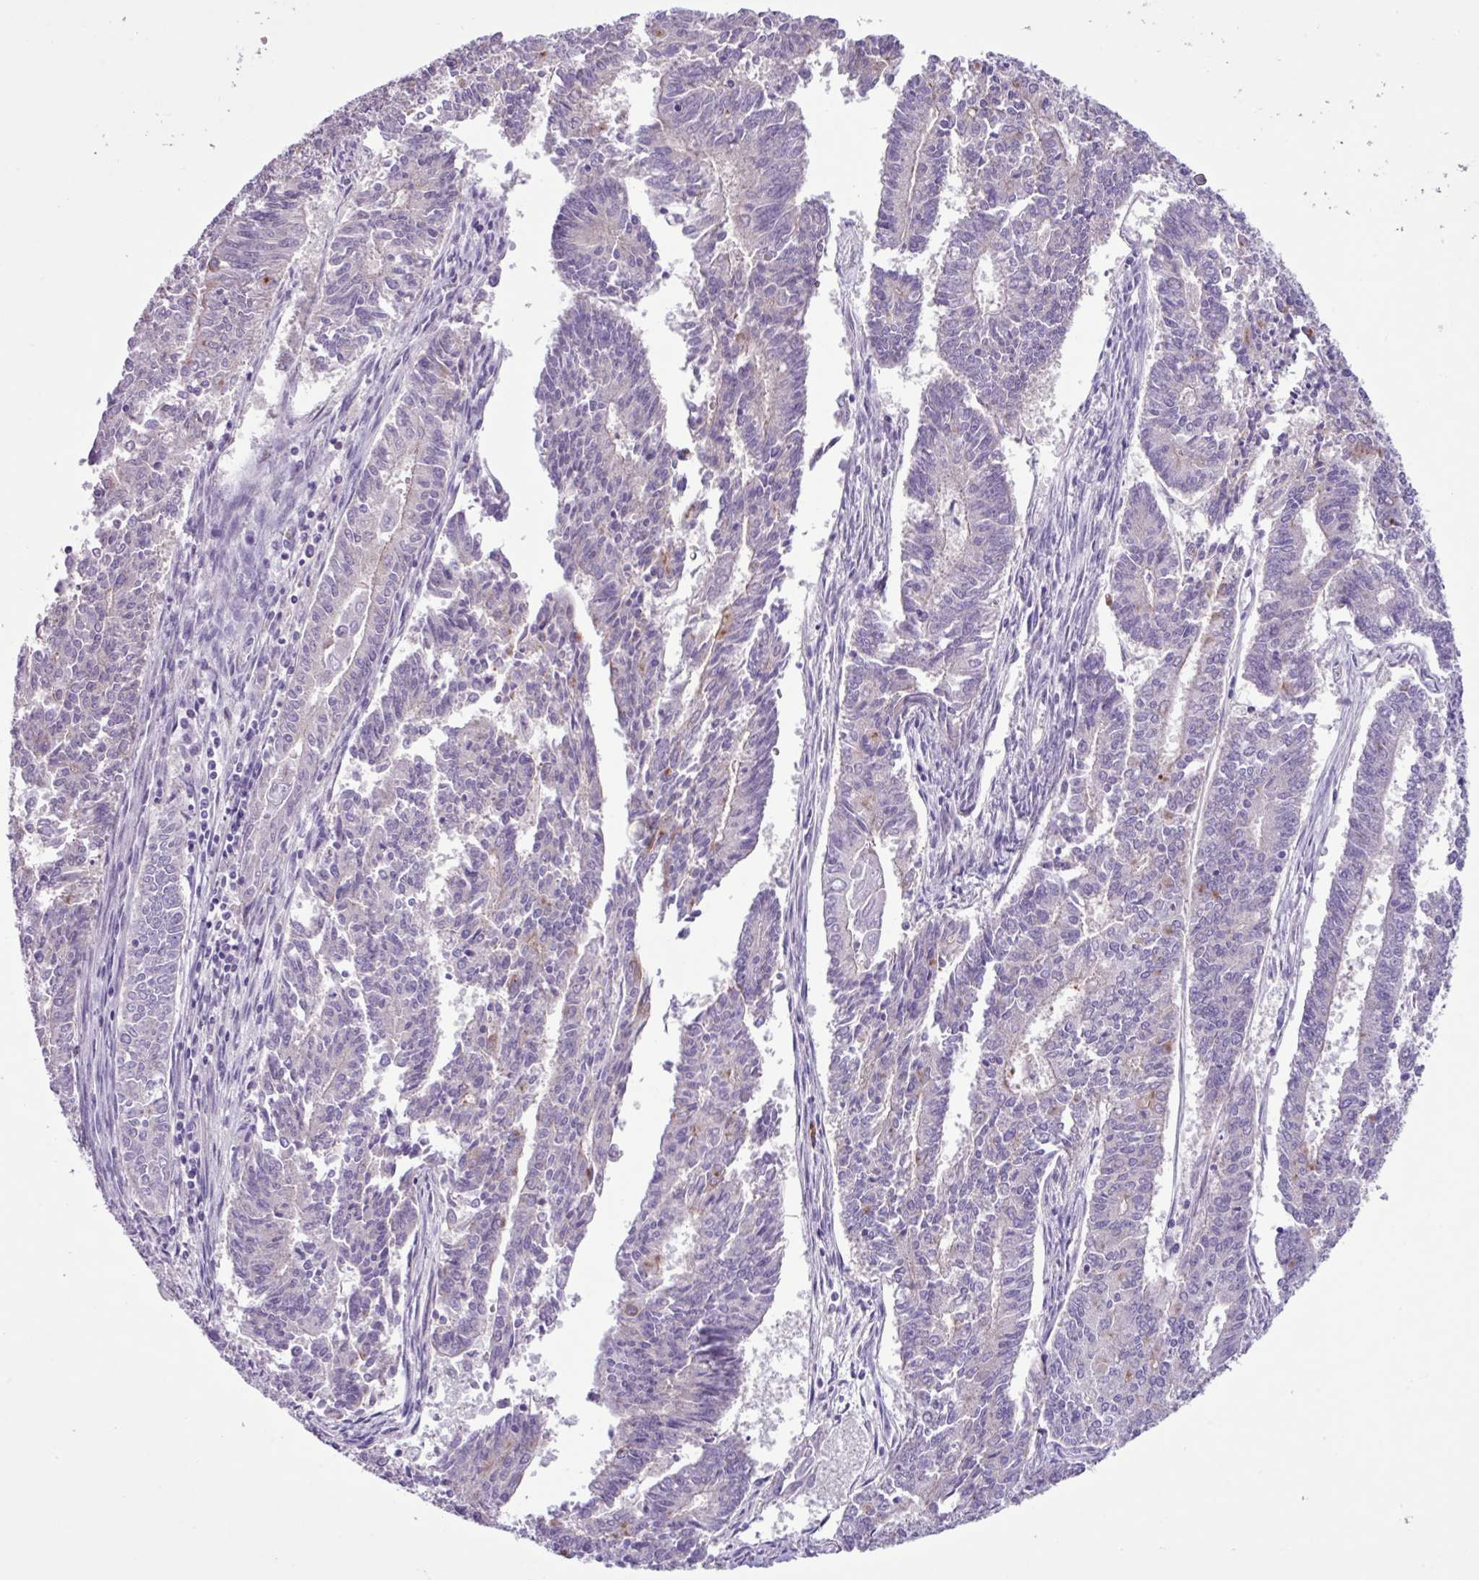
{"staining": {"intensity": "weak", "quantity": "<25%", "location": "cytoplasmic/membranous"}, "tissue": "endometrial cancer", "cell_type": "Tumor cells", "image_type": "cancer", "snomed": [{"axis": "morphology", "description": "Adenocarcinoma, NOS"}, {"axis": "topography", "description": "Endometrium"}], "caption": "Histopathology image shows no significant protein expression in tumor cells of endometrial cancer (adenocarcinoma). The staining is performed using DAB brown chromogen with nuclei counter-stained in using hematoxylin.", "gene": "CYSTM1", "patient": {"sex": "female", "age": 59}}